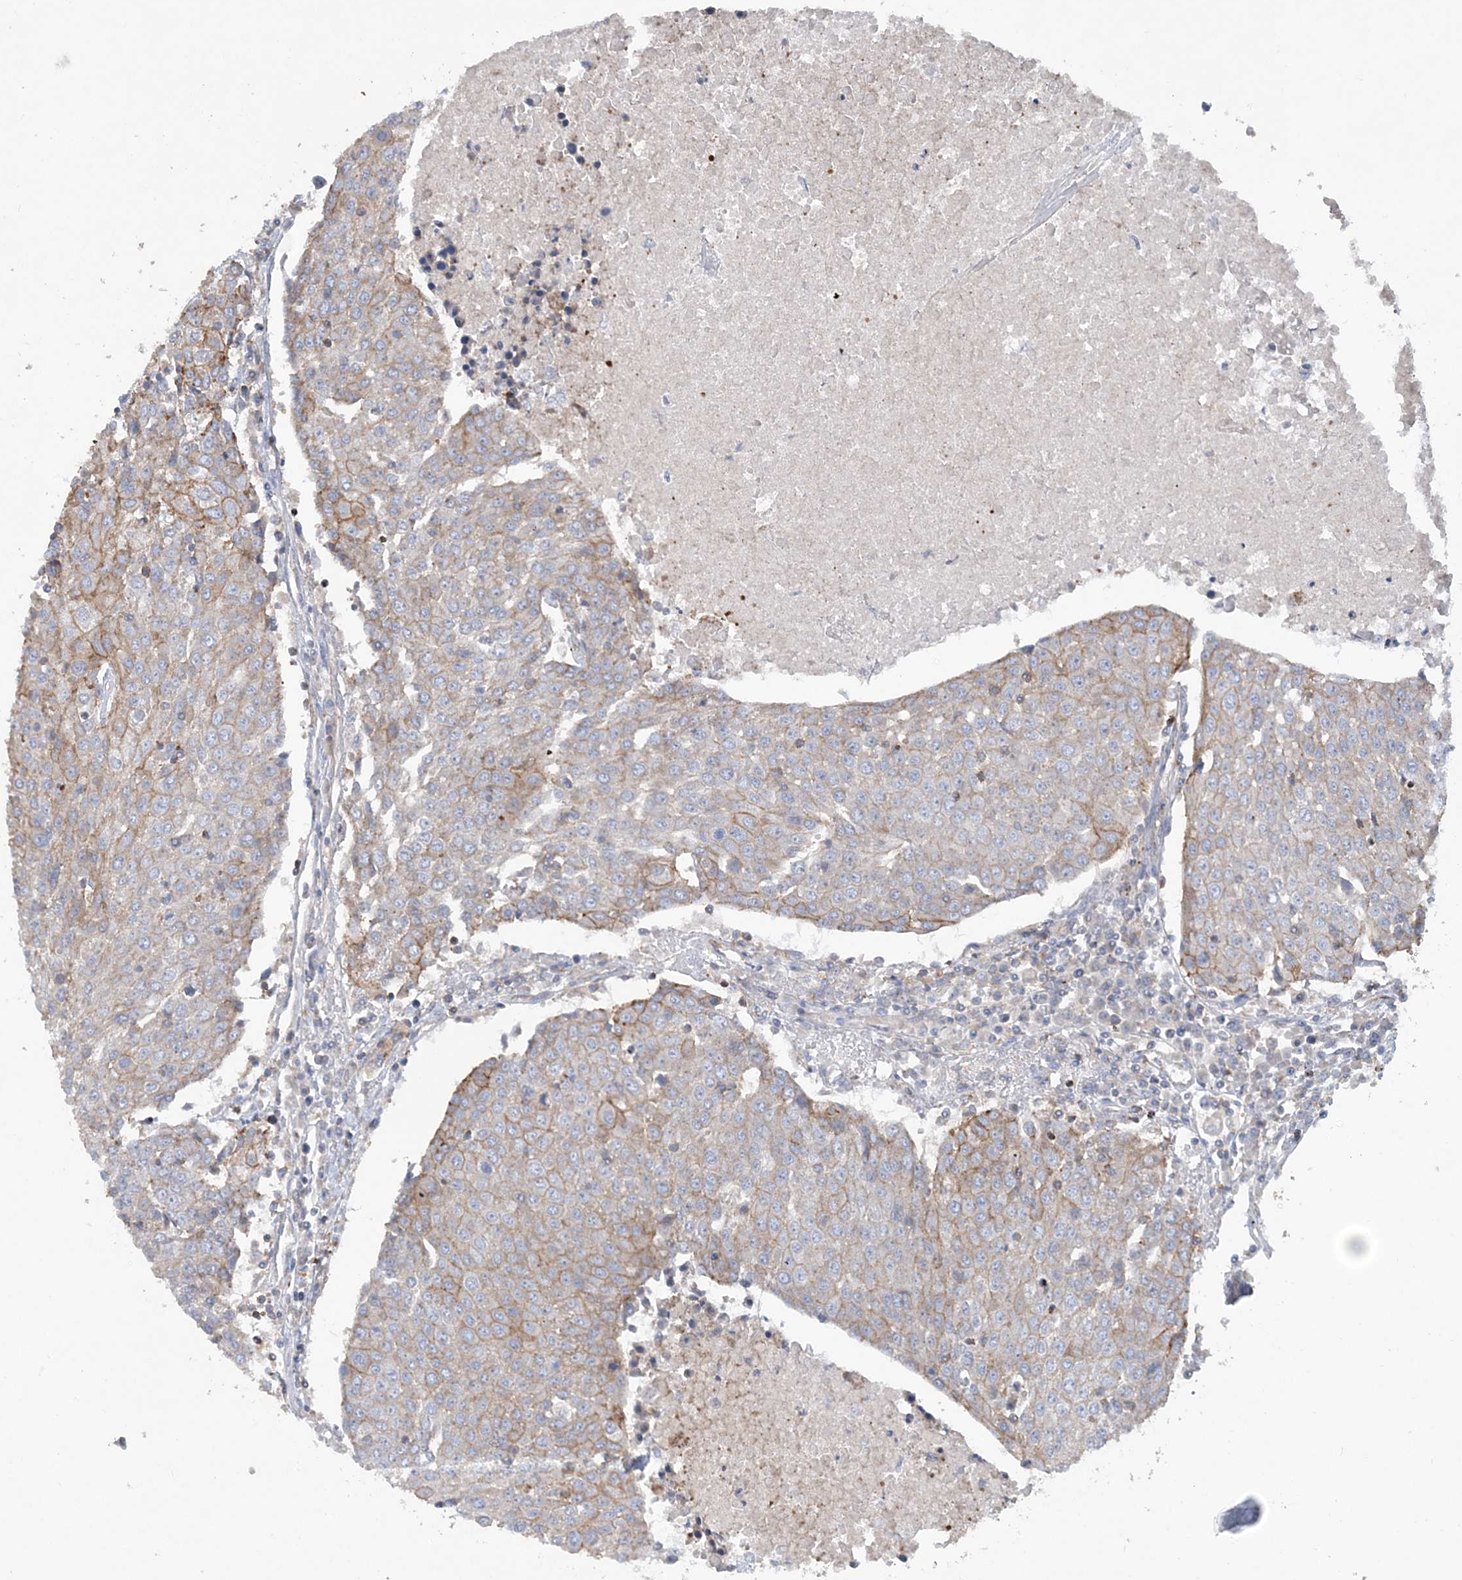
{"staining": {"intensity": "moderate", "quantity": "25%-75%", "location": "cytoplasmic/membranous"}, "tissue": "urothelial cancer", "cell_type": "Tumor cells", "image_type": "cancer", "snomed": [{"axis": "morphology", "description": "Urothelial carcinoma, High grade"}, {"axis": "topography", "description": "Urinary bladder"}], "caption": "Urothelial cancer tissue displays moderate cytoplasmic/membranous staining in about 25%-75% of tumor cells, visualized by immunohistochemistry.", "gene": "PIGC", "patient": {"sex": "female", "age": 85}}